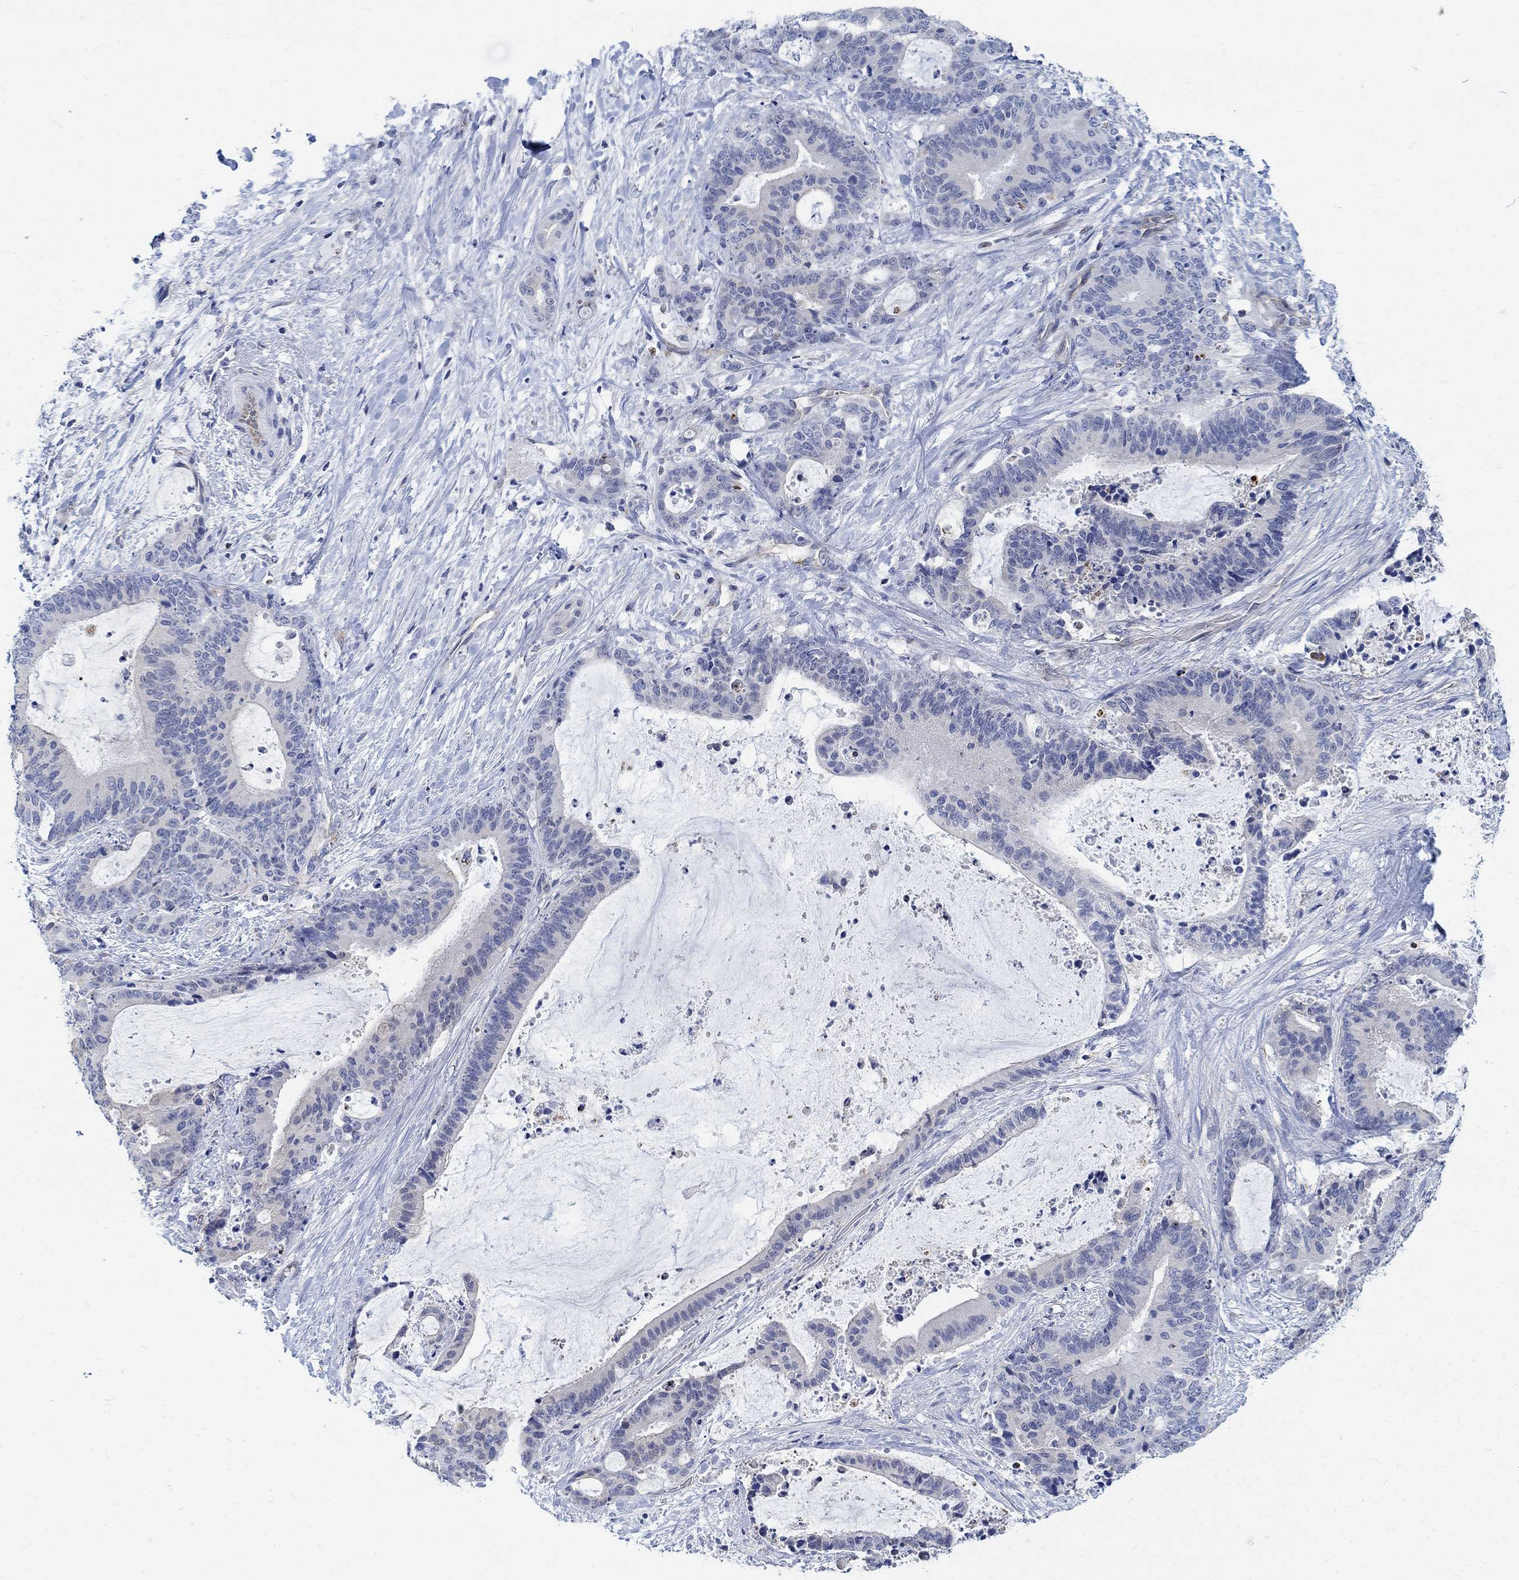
{"staining": {"intensity": "negative", "quantity": "none", "location": "none"}, "tissue": "liver cancer", "cell_type": "Tumor cells", "image_type": "cancer", "snomed": [{"axis": "morphology", "description": "Cholangiocarcinoma"}, {"axis": "topography", "description": "Liver"}], "caption": "A micrograph of human liver cholangiocarcinoma is negative for staining in tumor cells.", "gene": "PHF21B", "patient": {"sex": "female", "age": 73}}